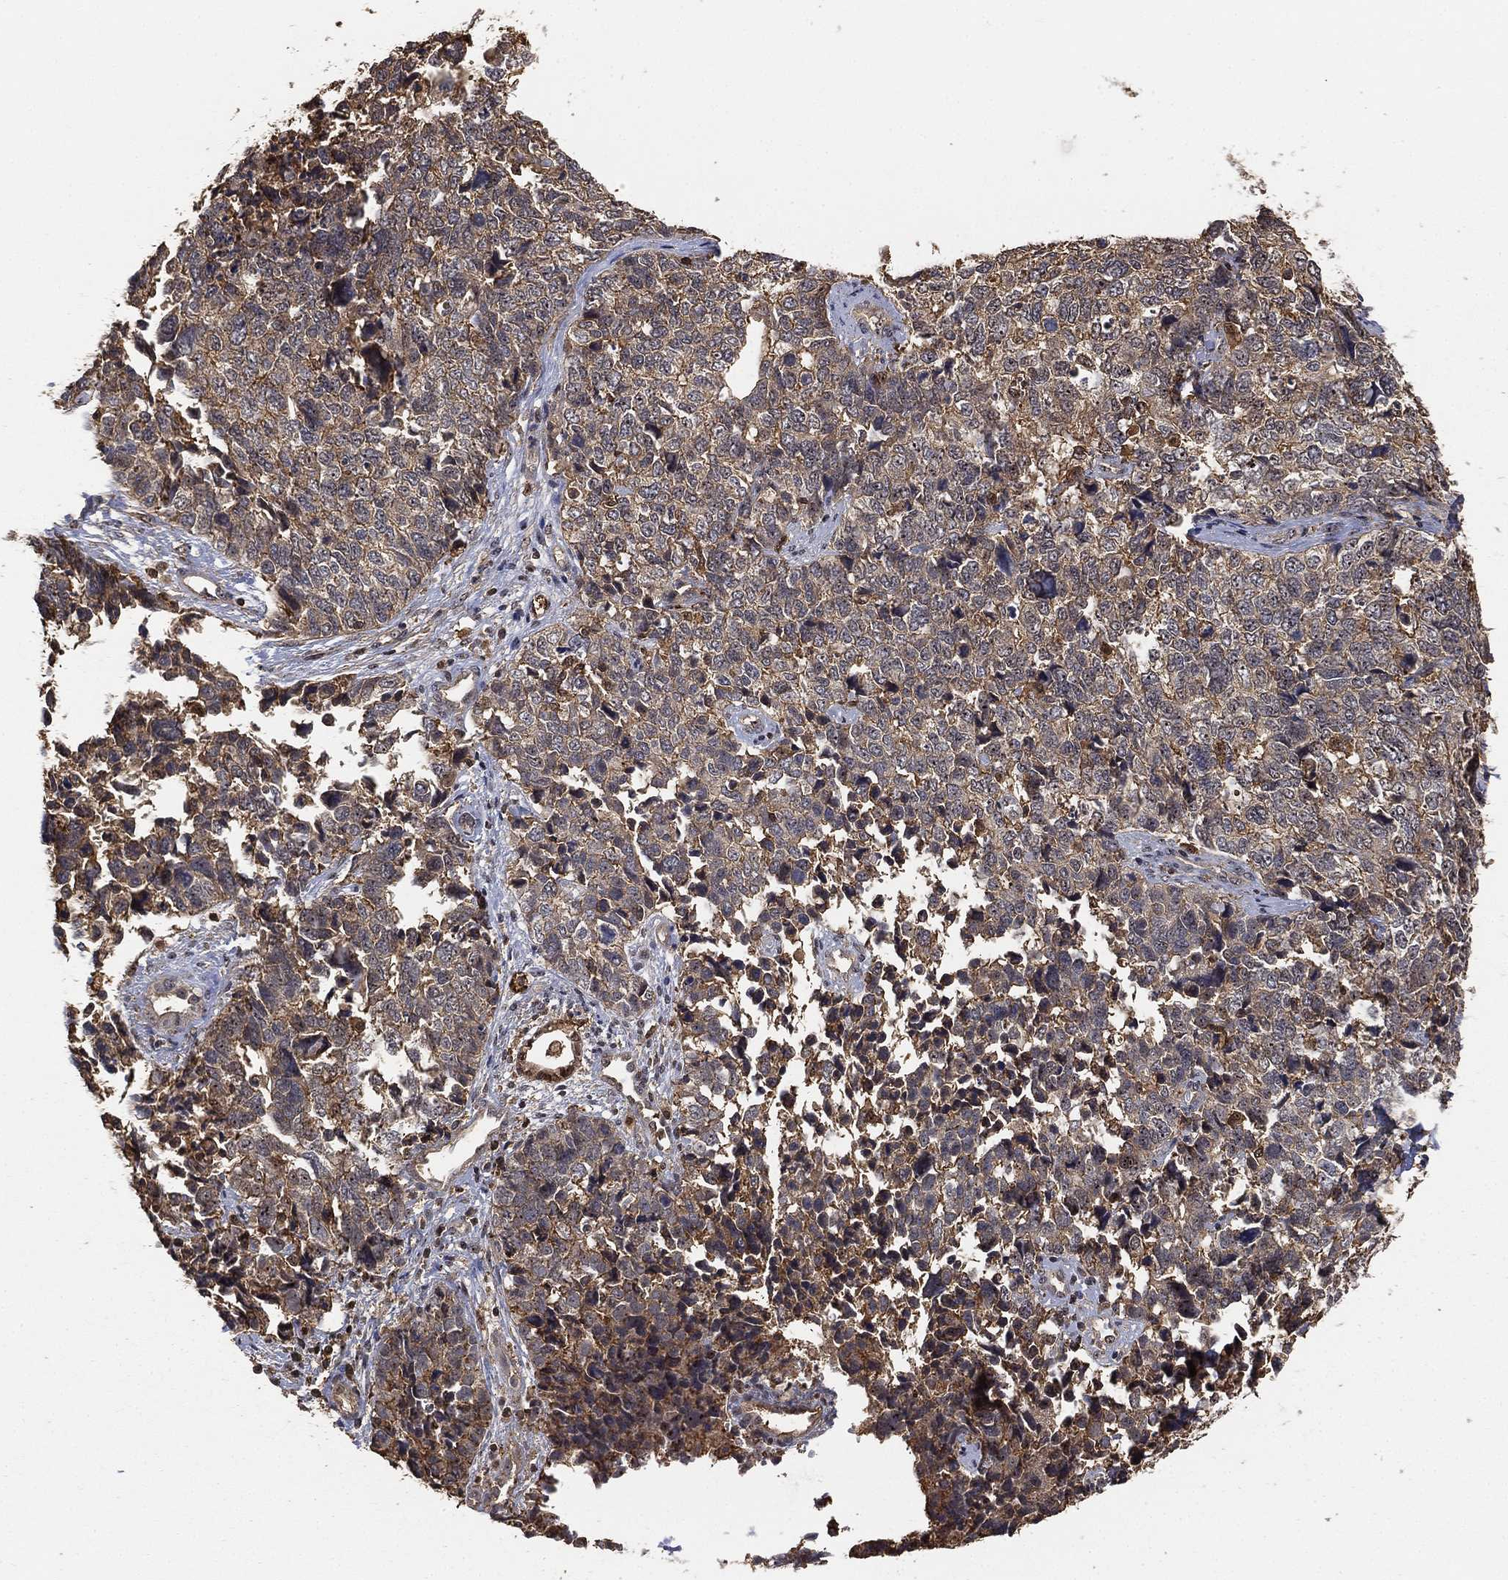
{"staining": {"intensity": "weak", "quantity": "25%-75%", "location": "cytoplasmic/membranous"}, "tissue": "cervical cancer", "cell_type": "Tumor cells", "image_type": "cancer", "snomed": [{"axis": "morphology", "description": "Squamous cell carcinoma, NOS"}, {"axis": "topography", "description": "Cervix"}], "caption": "Tumor cells demonstrate low levels of weak cytoplasmic/membranous expression in approximately 25%-75% of cells in squamous cell carcinoma (cervical). Nuclei are stained in blue.", "gene": "CRYL1", "patient": {"sex": "female", "age": 63}}